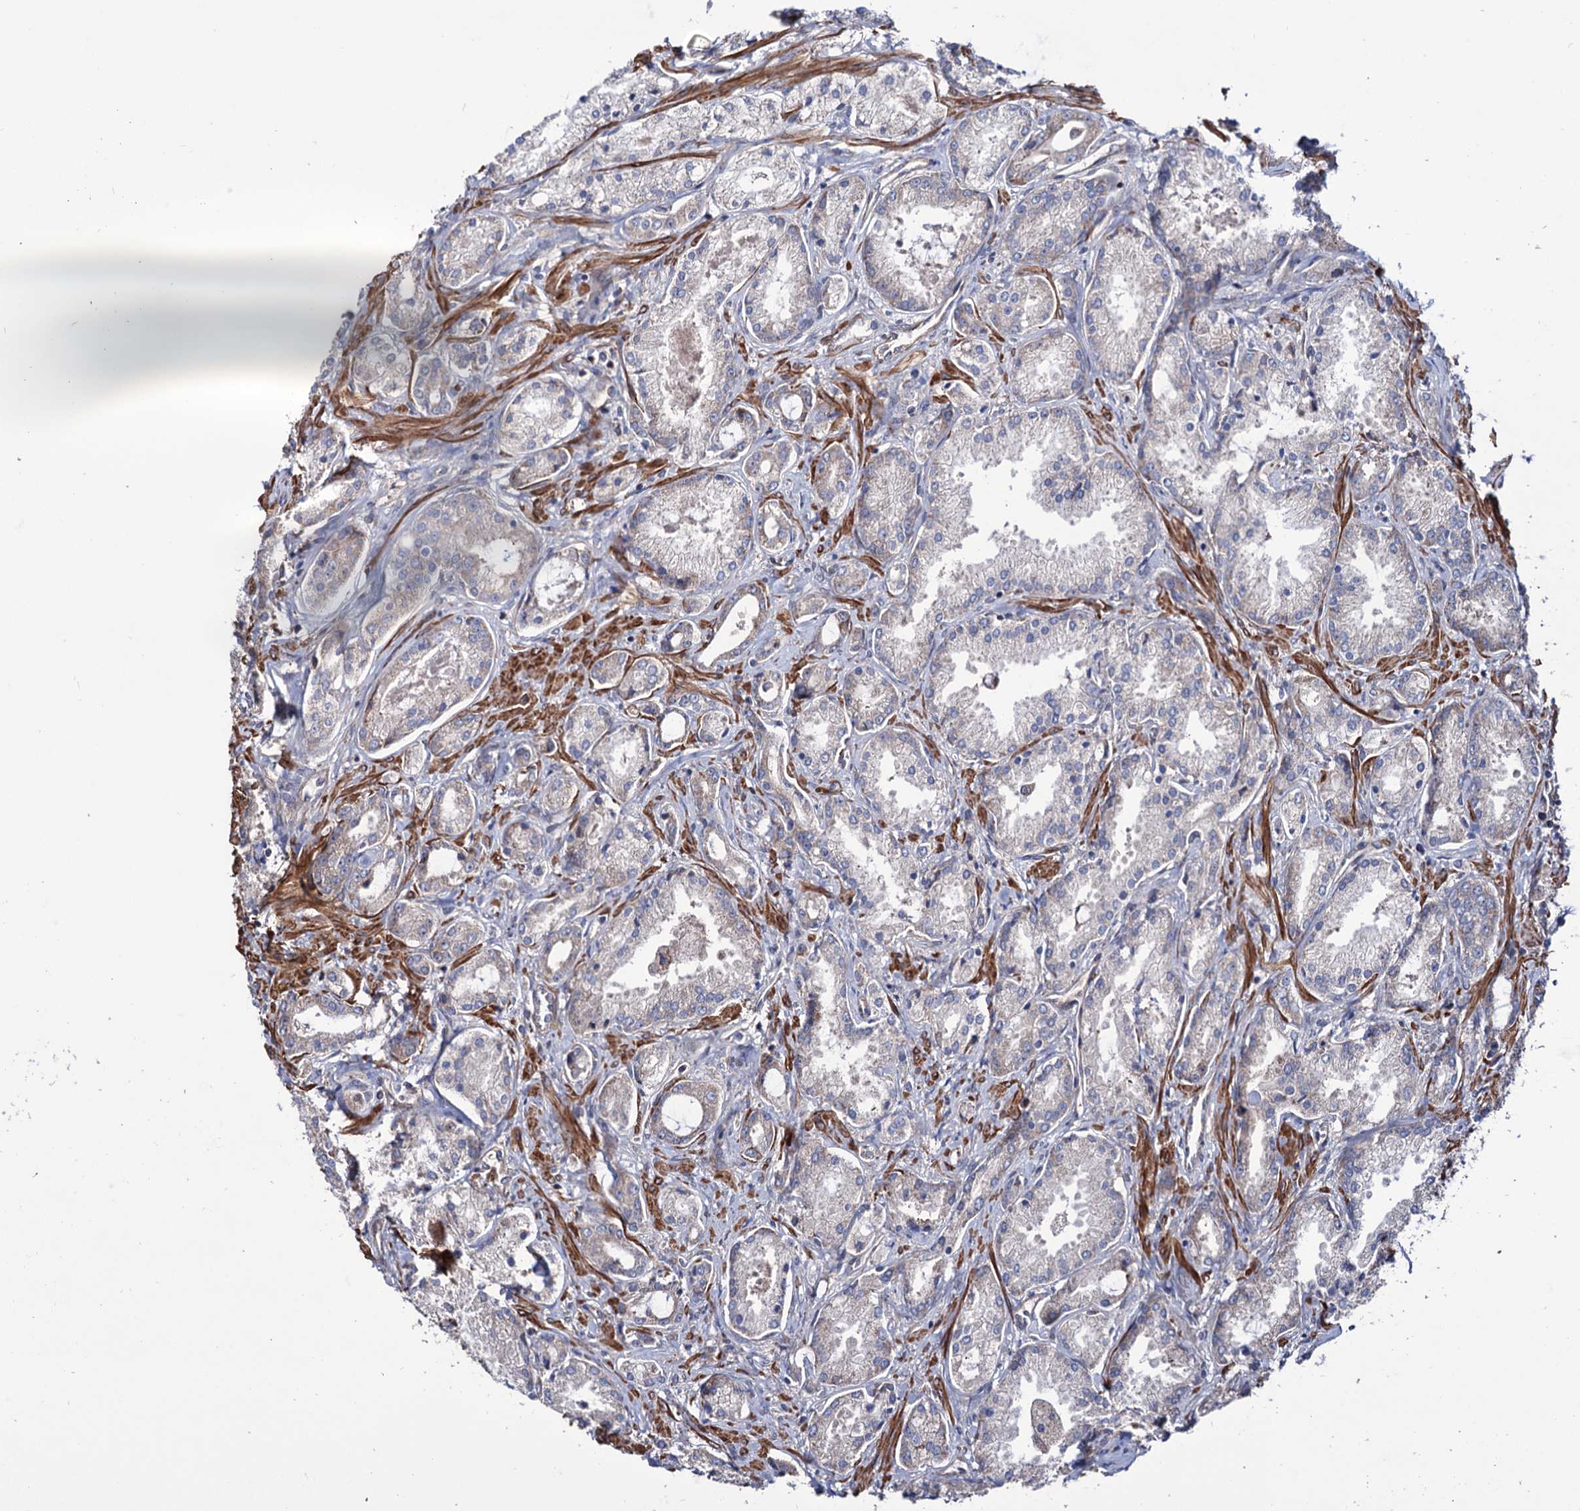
{"staining": {"intensity": "negative", "quantity": "none", "location": "none"}, "tissue": "prostate cancer", "cell_type": "Tumor cells", "image_type": "cancer", "snomed": [{"axis": "morphology", "description": "Adenocarcinoma, Low grade"}, {"axis": "topography", "description": "Prostate"}], "caption": "Photomicrograph shows no protein expression in tumor cells of prostate cancer (adenocarcinoma (low-grade)) tissue.", "gene": "FERMT2", "patient": {"sex": "male", "age": 68}}